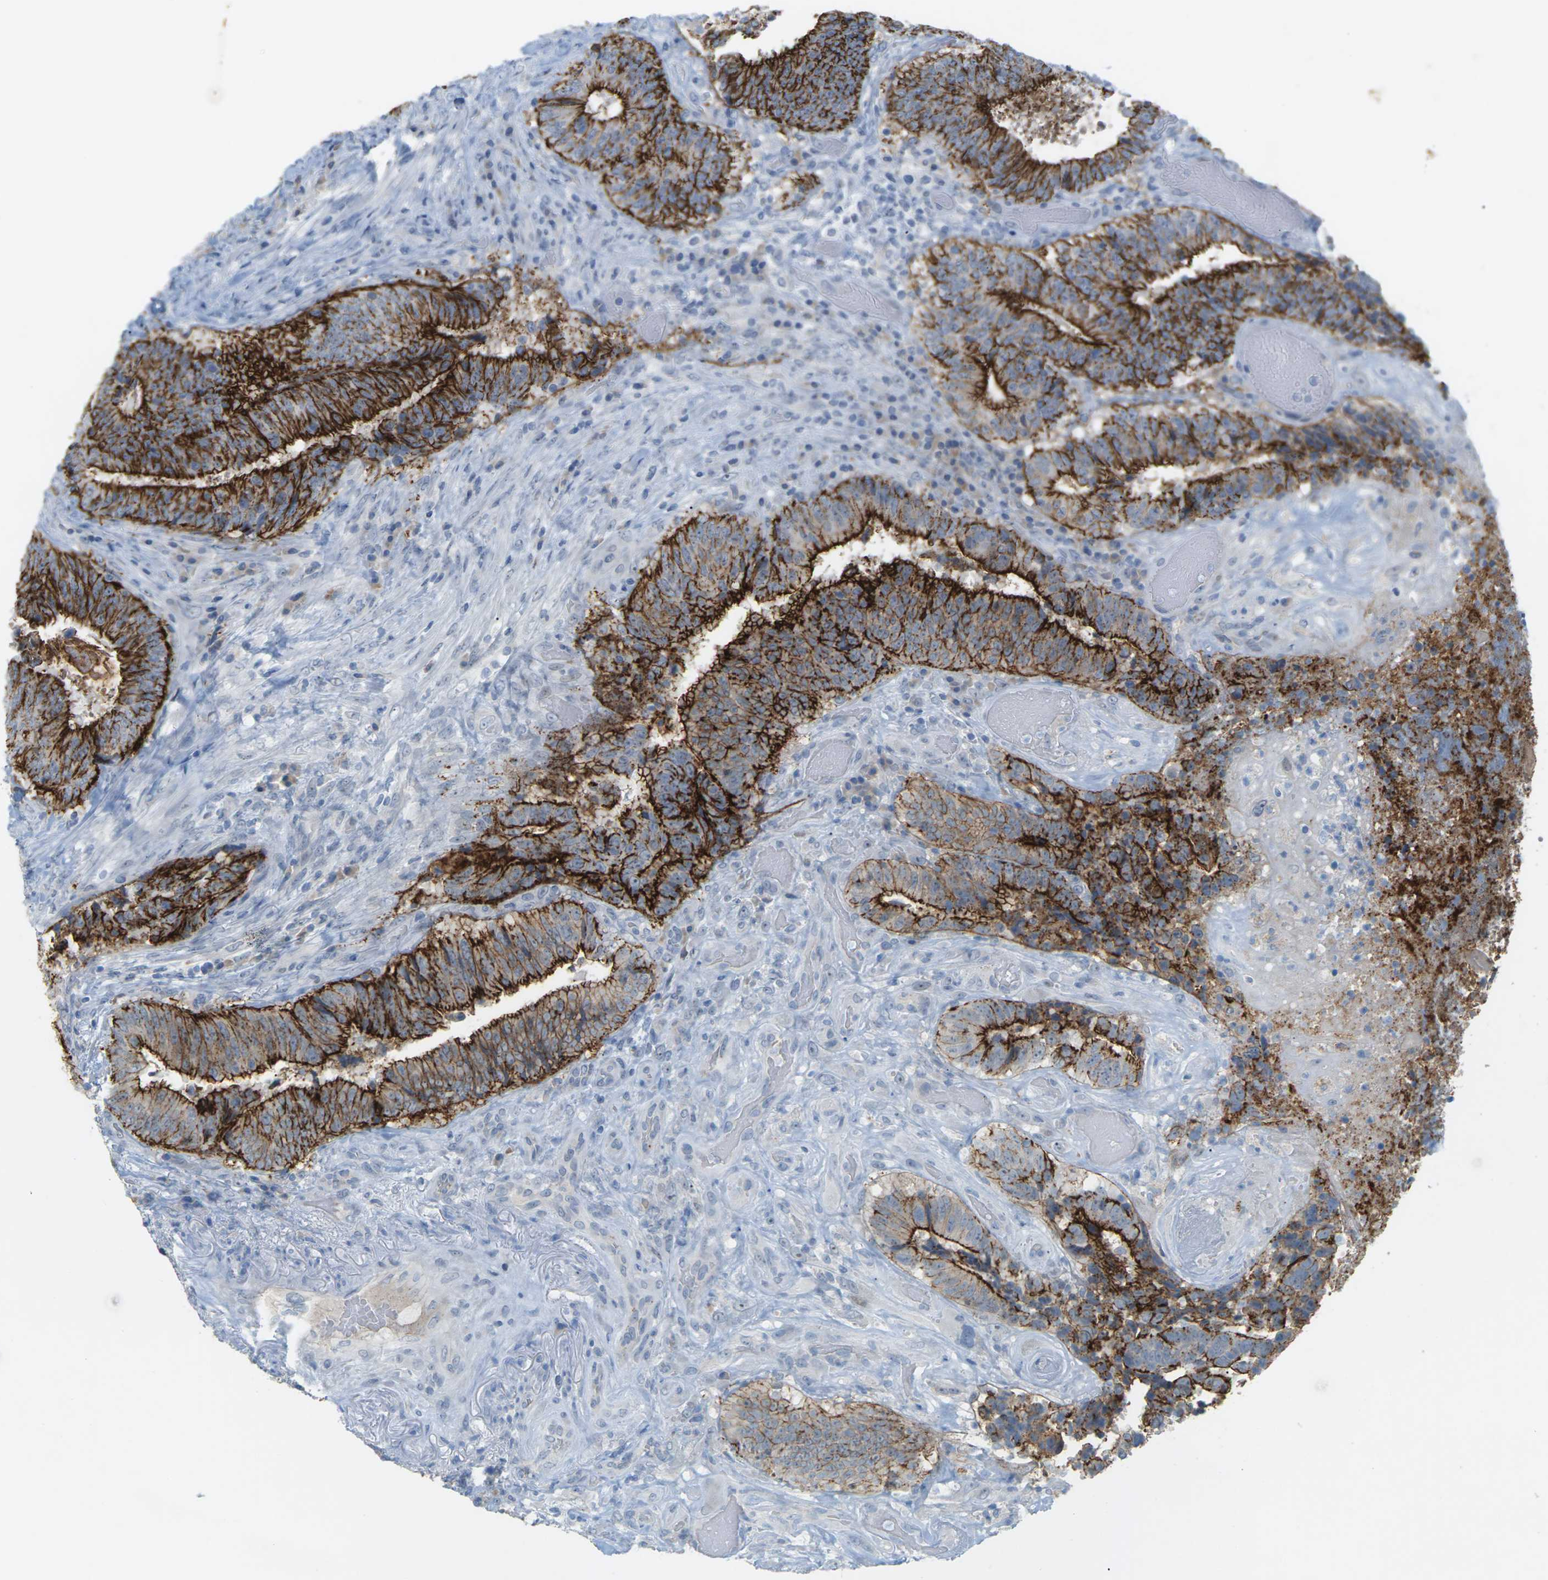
{"staining": {"intensity": "strong", "quantity": ">75%", "location": "cytoplasmic/membranous"}, "tissue": "colorectal cancer", "cell_type": "Tumor cells", "image_type": "cancer", "snomed": [{"axis": "morphology", "description": "Adenocarcinoma, NOS"}, {"axis": "topography", "description": "Rectum"}], "caption": "The image reveals a brown stain indicating the presence of a protein in the cytoplasmic/membranous of tumor cells in colorectal cancer (adenocarcinoma). (Brightfield microscopy of DAB IHC at high magnification).", "gene": "CLDN3", "patient": {"sex": "male", "age": 72}}